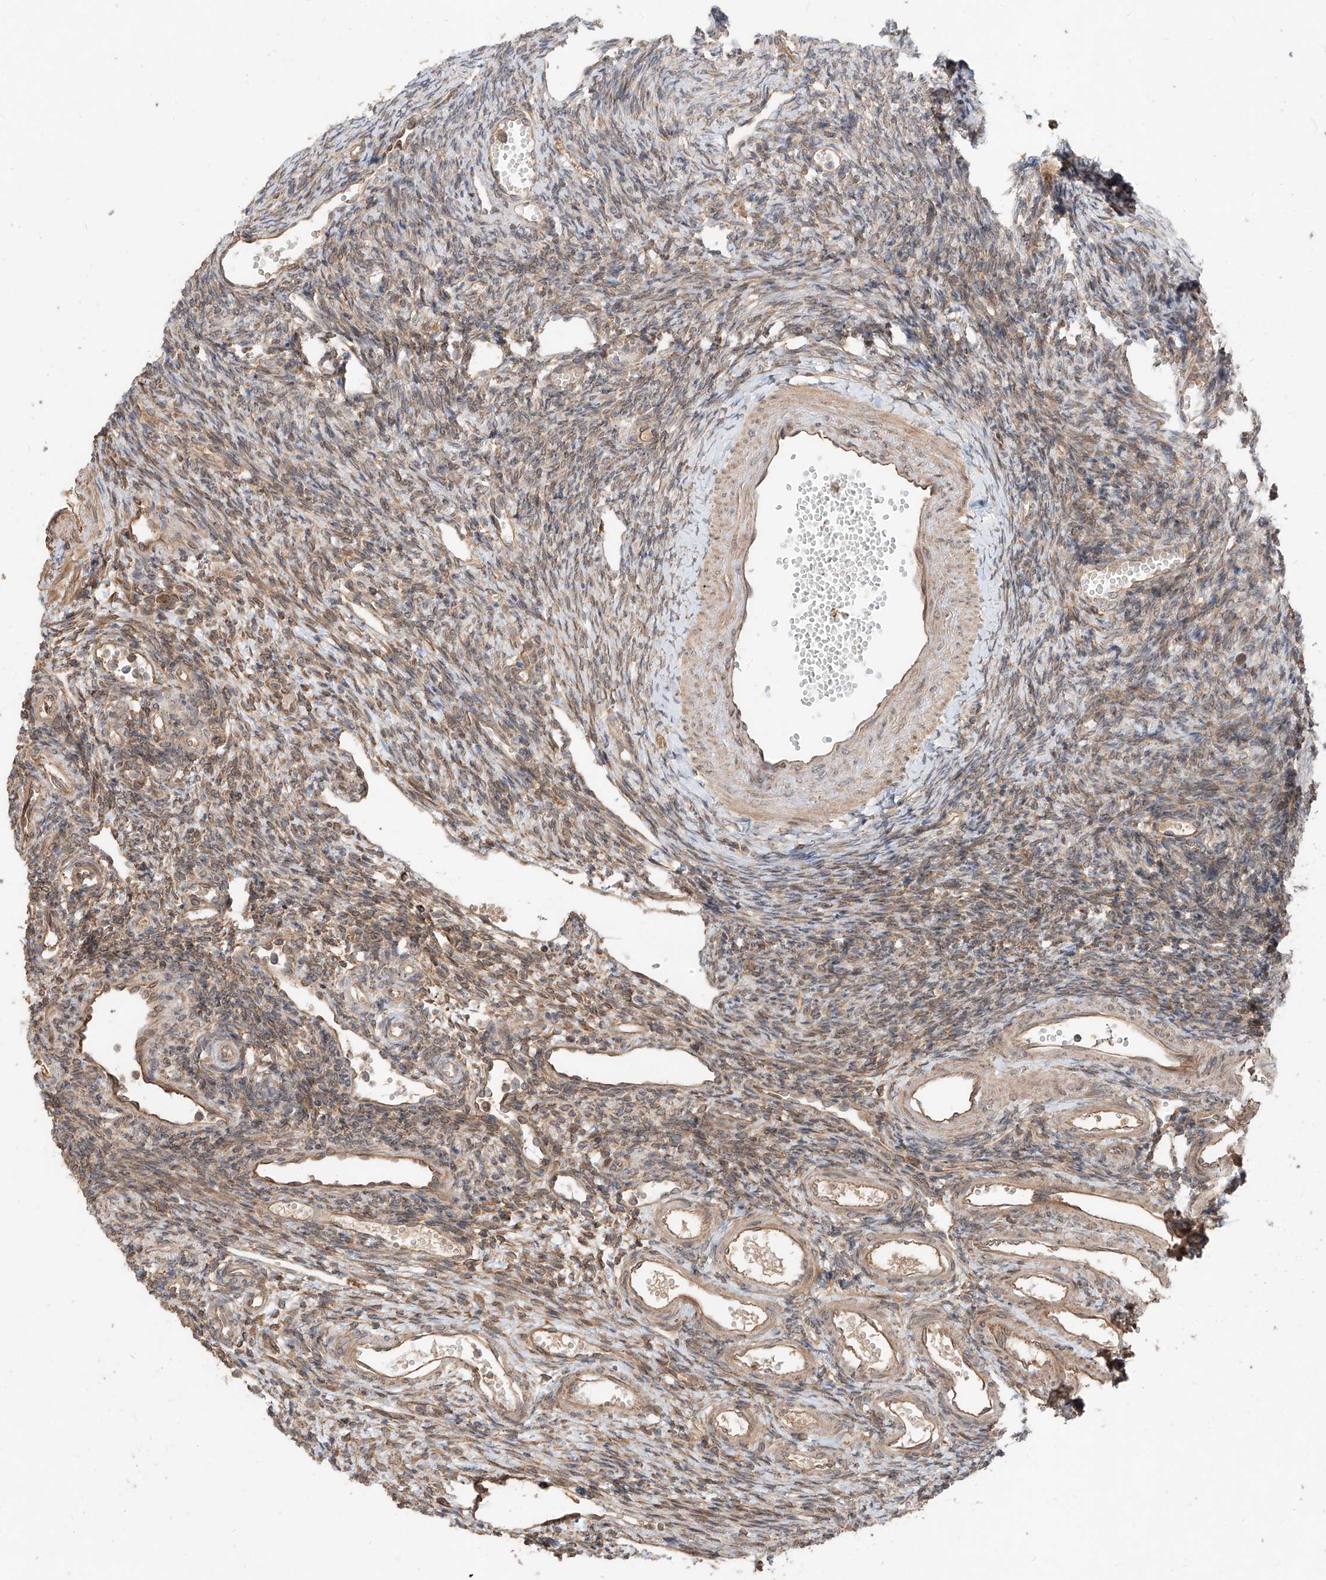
{"staining": {"intensity": "moderate", "quantity": ">75%", "location": "cytoplasmic/membranous"}, "tissue": "ovary", "cell_type": "Follicle cells", "image_type": "normal", "snomed": [{"axis": "morphology", "description": "Normal tissue, NOS"}, {"axis": "morphology", "description": "Cyst, NOS"}, {"axis": "topography", "description": "Ovary"}], "caption": "This micrograph shows immunohistochemistry (IHC) staining of unremarkable ovary, with medium moderate cytoplasmic/membranous staining in about >75% of follicle cells.", "gene": "STX19", "patient": {"sex": "female", "age": 33}}